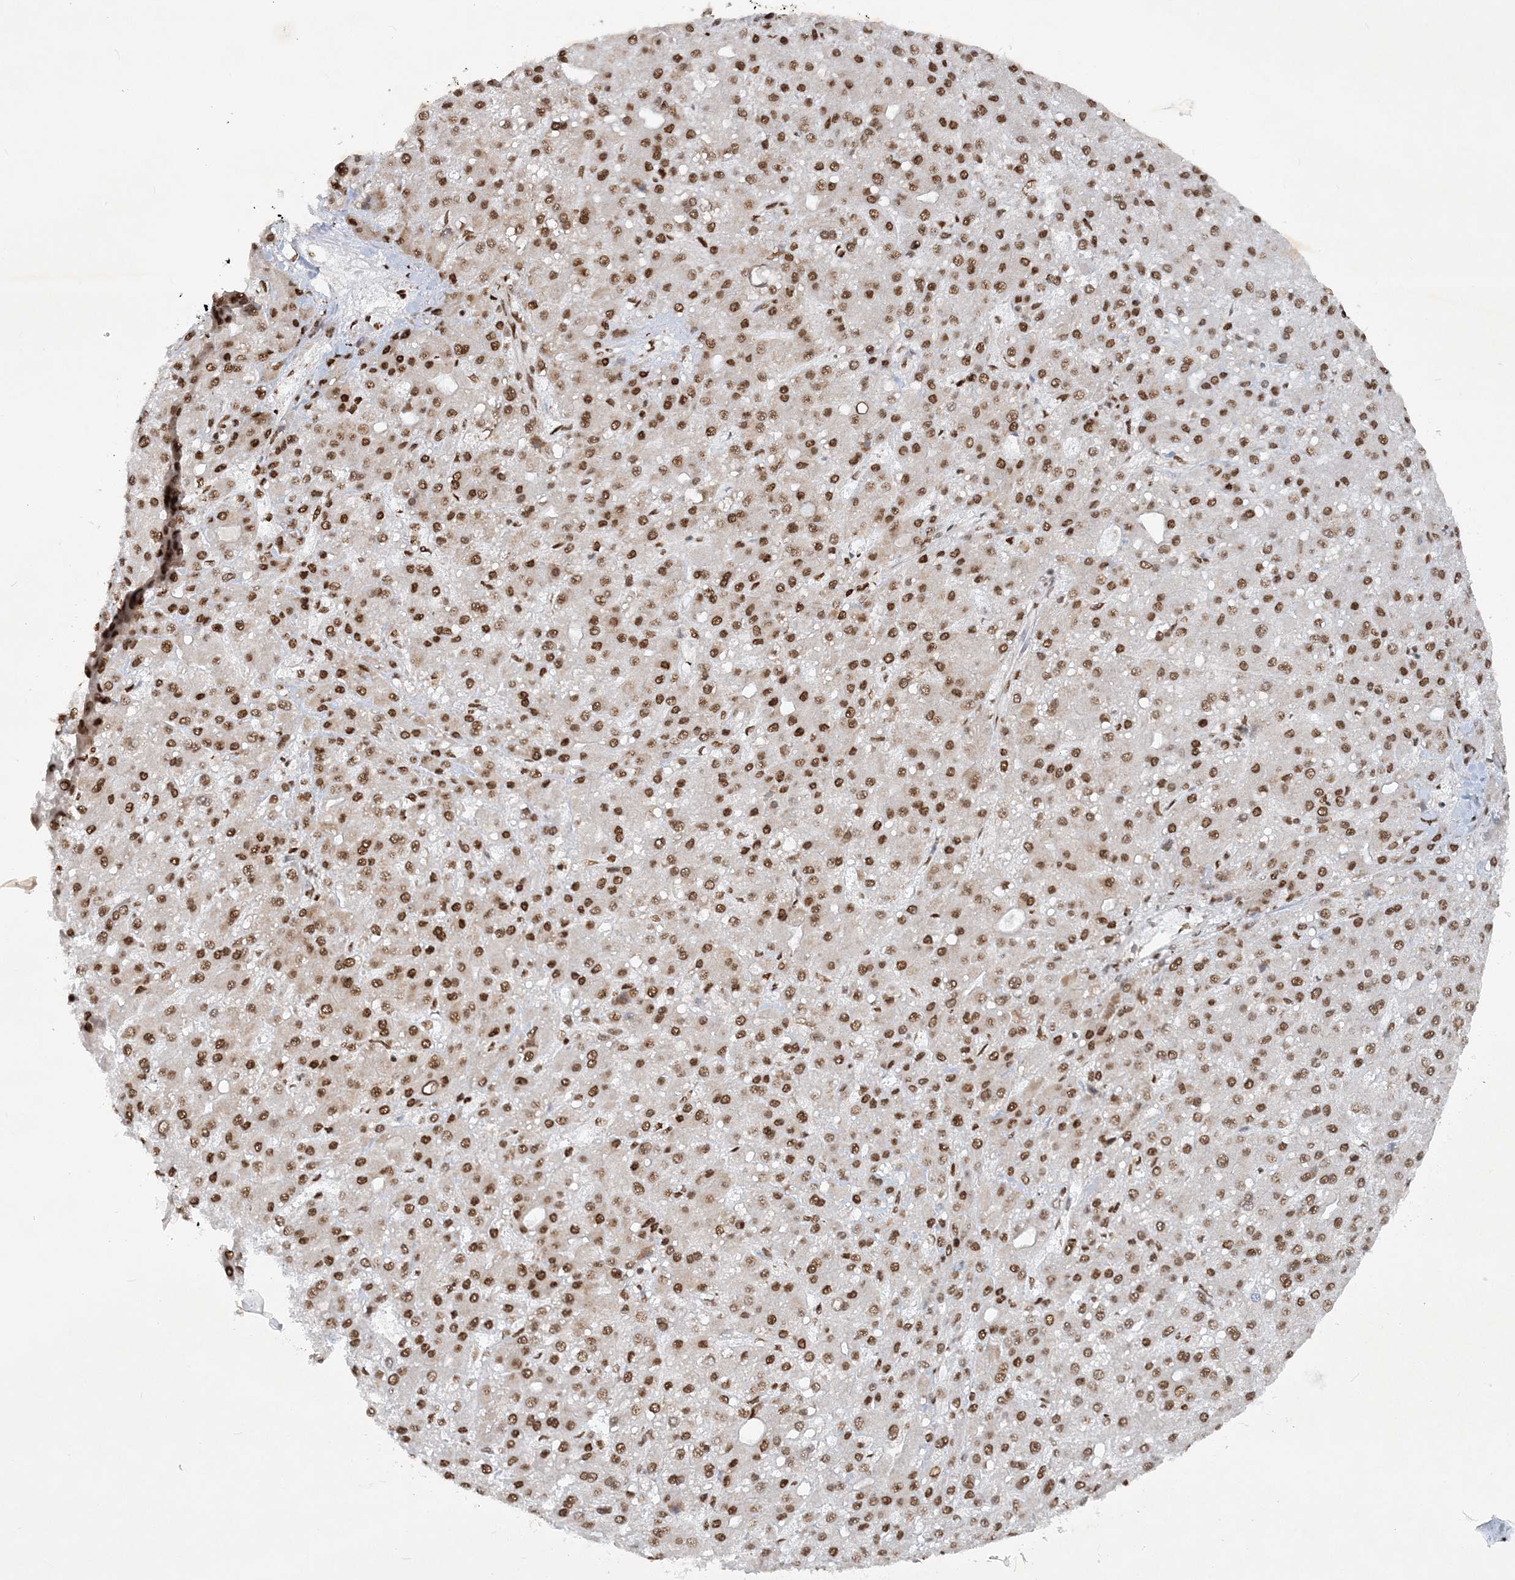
{"staining": {"intensity": "strong", "quantity": ">75%", "location": "nuclear"}, "tissue": "liver cancer", "cell_type": "Tumor cells", "image_type": "cancer", "snomed": [{"axis": "morphology", "description": "Carcinoma, Hepatocellular, NOS"}, {"axis": "topography", "description": "Liver"}], "caption": "A micrograph of human liver cancer (hepatocellular carcinoma) stained for a protein exhibits strong nuclear brown staining in tumor cells.", "gene": "DELE1", "patient": {"sex": "male", "age": 67}}